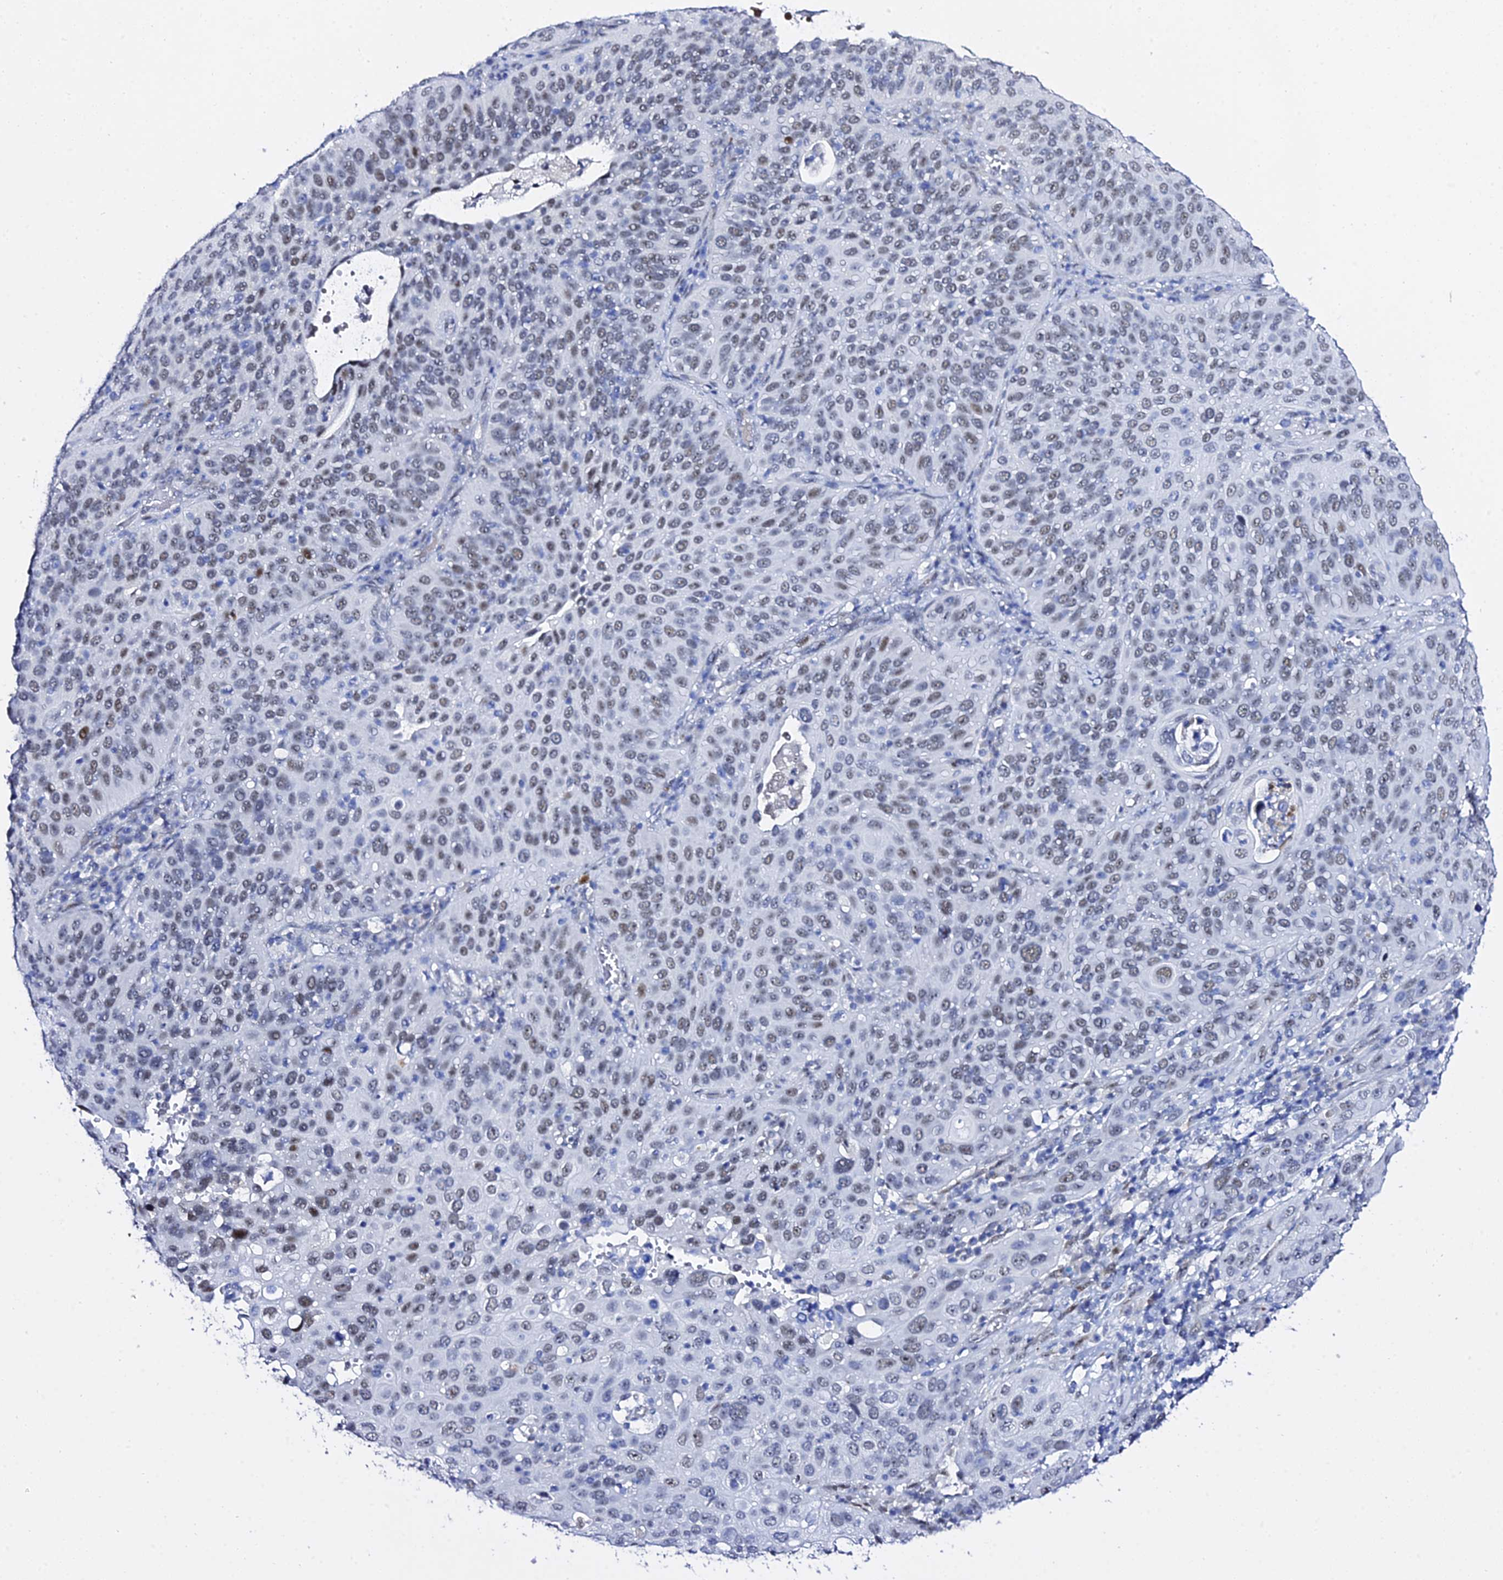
{"staining": {"intensity": "weak", "quantity": "<25%", "location": "nuclear"}, "tissue": "cervical cancer", "cell_type": "Tumor cells", "image_type": "cancer", "snomed": [{"axis": "morphology", "description": "Squamous cell carcinoma, NOS"}, {"axis": "topography", "description": "Cervix"}], "caption": "This micrograph is of cervical cancer (squamous cell carcinoma) stained with immunohistochemistry (IHC) to label a protein in brown with the nuclei are counter-stained blue. There is no expression in tumor cells.", "gene": "POFUT2", "patient": {"sex": "female", "age": 36}}